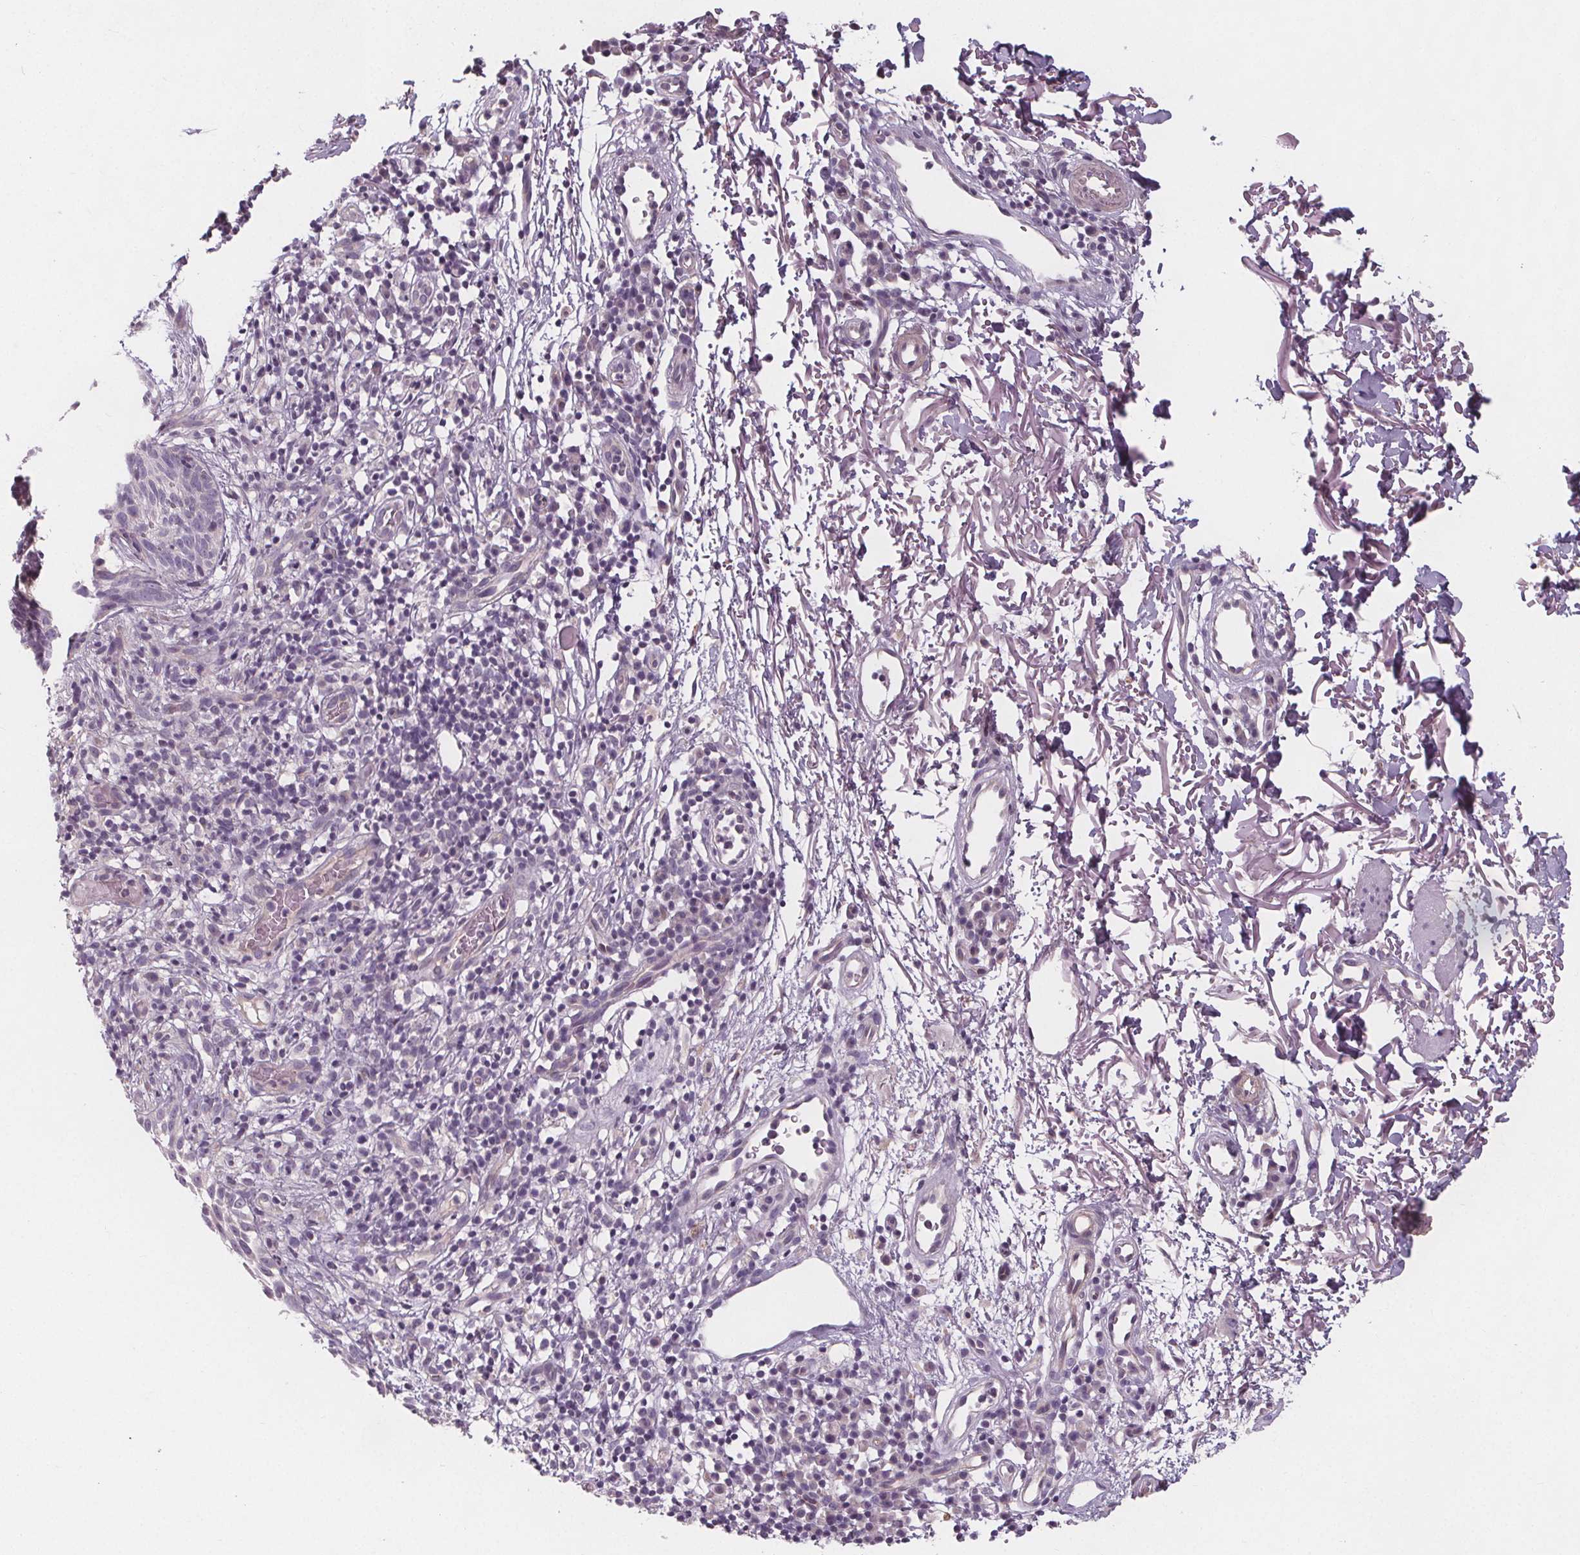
{"staining": {"intensity": "negative", "quantity": "none", "location": "none"}, "tissue": "skin cancer", "cell_type": "Tumor cells", "image_type": "cancer", "snomed": [{"axis": "morphology", "description": "Normal tissue, NOS"}, {"axis": "morphology", "description": "Basal cell carcinoma"}, {"axis": "topography", "description": "Skin"}], "caption": "Skin cancer was stained to show a protein in brown. There is no significant positivity in tumor cells.", "gene": "VNN1", "patient": {"sex": "male", "age": 68}}